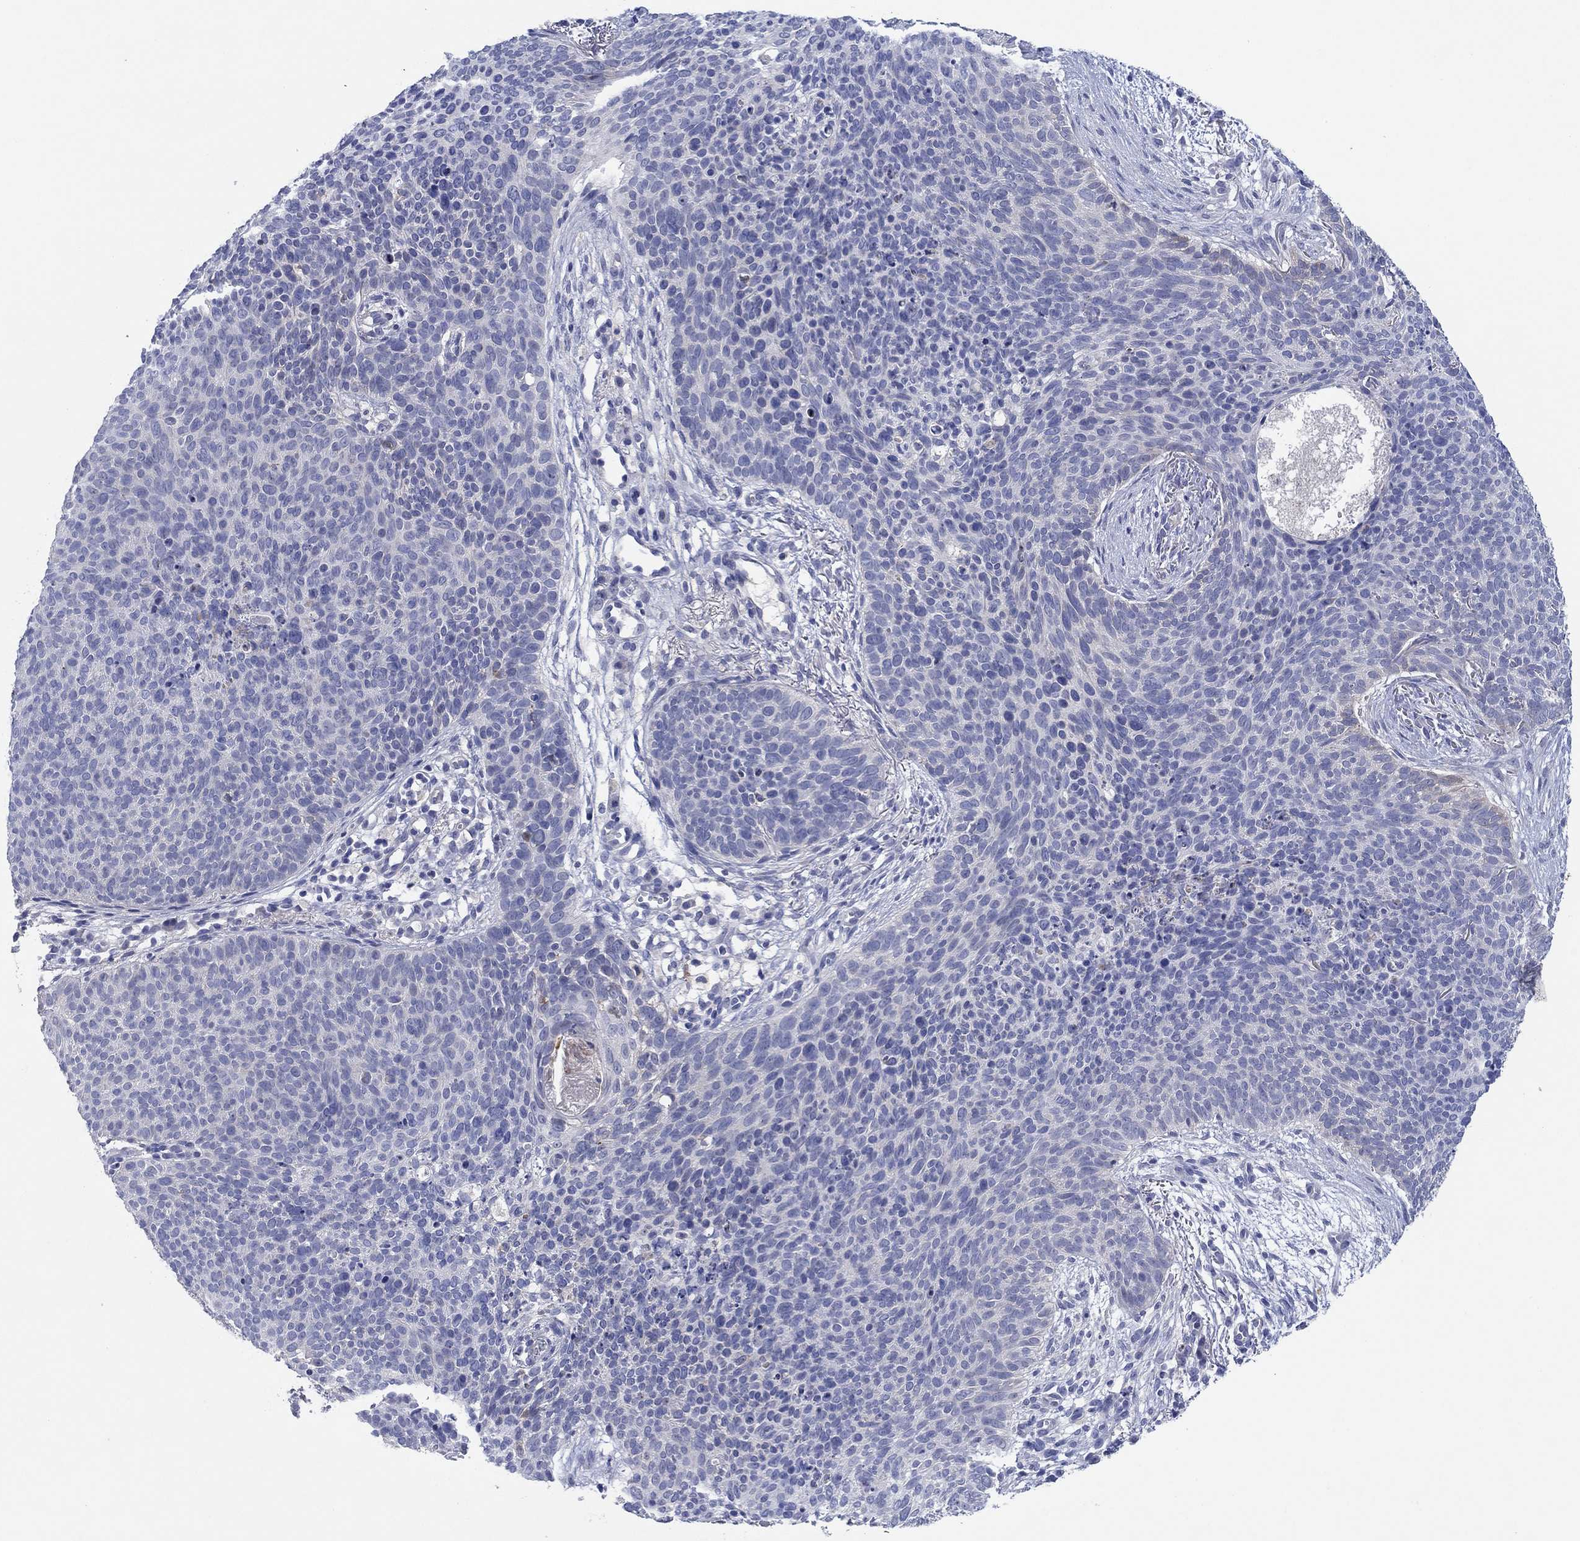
{"staining": {"intensity": "negative", "quantity": "none", "location": "none"}, "tissue": "skin cancer", "cell_type": "Tumor cells", "image_type": "cancer", "snomed": [{"axis": "morphology", "description": "Basal cell carcinoma"}, {"axis": "topography", "description": "Skin"}], "caption": "IHC of skin basal cell carcinoma displays no expression in tumor cells.", "gene": "HDC", "patient": {"sex": "male", "age": 64}}